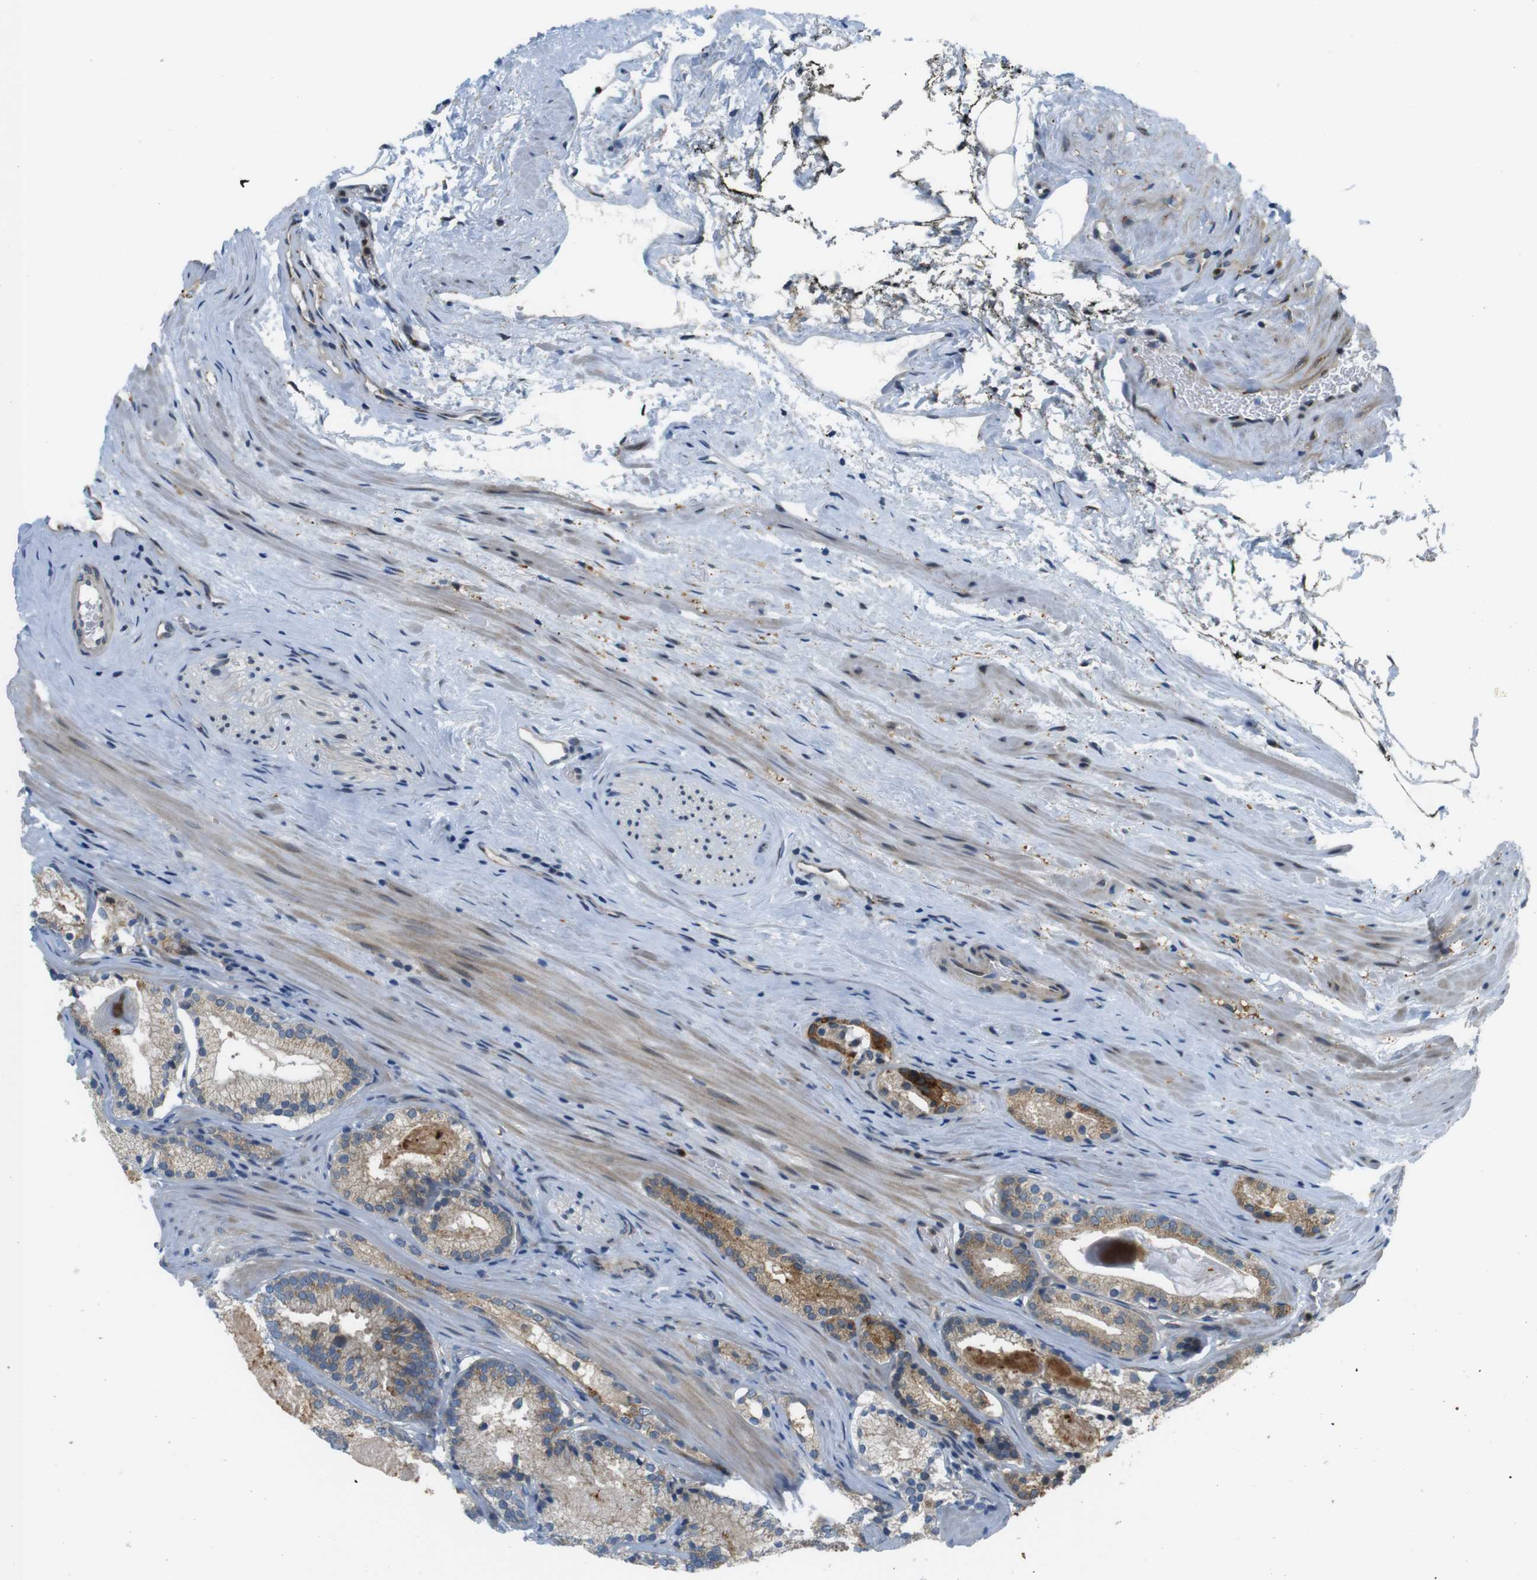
{"staining": {"intensity": "moderate", "quantity": "25%-75%", "location": "cytoplasmic/membranous"}, "tissue": "prostate cancer", "cell_type": "Tumor cells", "image_type": "cancer", "snomed": [{"axis": "morphology", "description": "Adenocarcinoma, Low grade"}, {"axis": "topography", "description": "Prostate"}], "caption": "The micrograph displays staining of prostate low-grade adenocarcinoma, revealing moderate cytoplasmic/membranous protein expression (brown color) within tumor cells.", "gene": "ZDHHC3", "patient": {"sex": "male", "age": 59}}